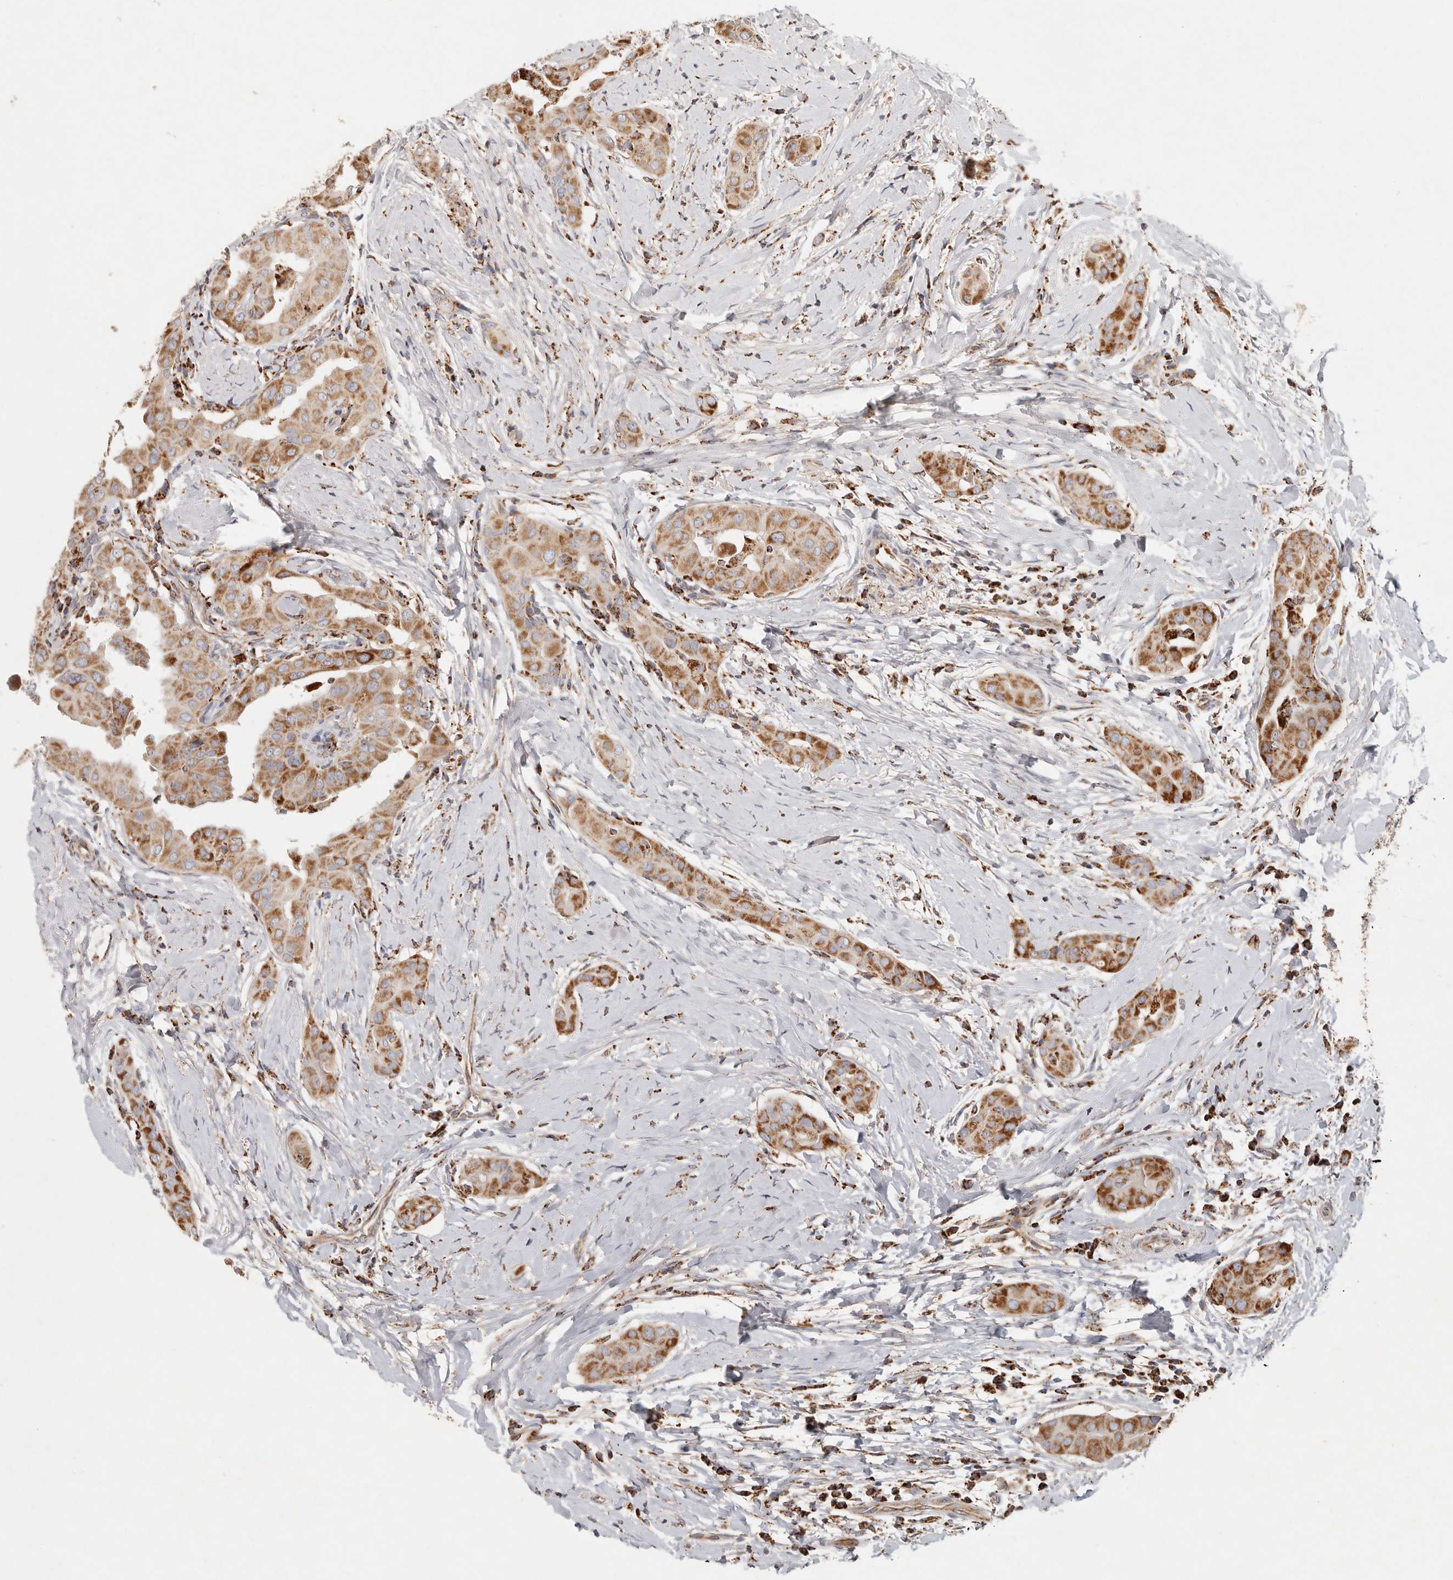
{"staining": {"intensity": "strong", "quantity": ">75%", "location": "cytoplasmic/membranous"}, "tissue": "thyroid cancer", "cell_type": "Tumor cells", "image_type": "cancer", "snomed": [{"axis": "morphology", "description": "Papillary adenocarcinoma, NOS"}, {"axis": "topography", "description": "Thyroid gland"}], "caption": "Immunohistochemistry (IHC) image of human papillary adenocarcinoma (thyroid) stained for a protein (brown), which demonstrates high levels of strong cytoplasmic/membranous staining in about >75% of tumor cells.", "gene": "ARHGEF10L", "patient": {"sex": "male", "age": 33}}